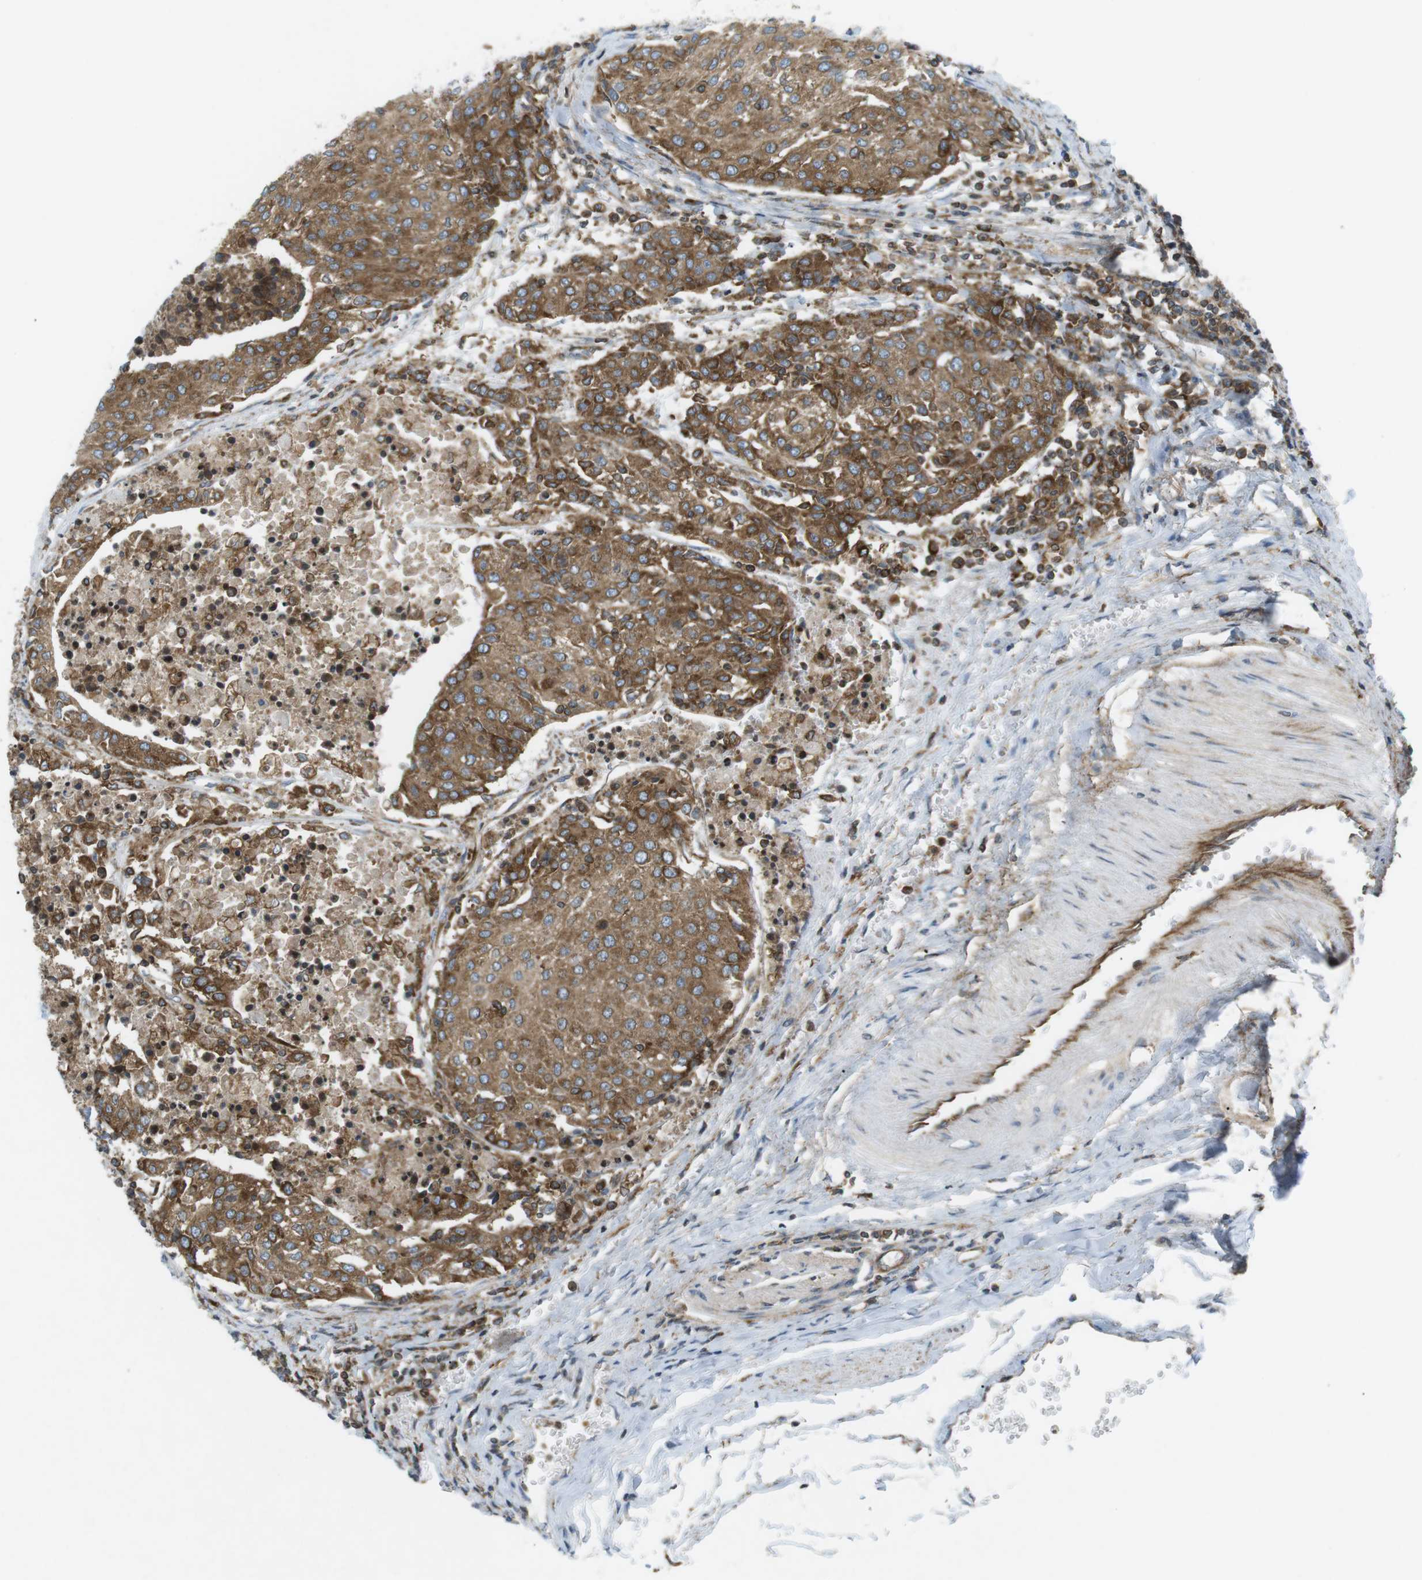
{"staining": {"intensity": "moderate", "quantity": "25%-75%", "location": "cytoplasmic/membranous"}, "tissue": "urothelial cancer", "cell_type": "Tumor cells", "image_type": "cancer", "snomed": [{"axis": "morphology", "description": "Urothelial carcinoma, High grade"}, {"axis": "topography", "description": "Urinary bladder"}], "caption": "Immunohistochemistry (DAB) staining of human urothelial cancer shows moderate cytoplasmic/membranous protein expression in about 25%-75% of tumor cells. (DAB IHC, brown staining for protein, blue staining for nuclei).", "gene": "FLII", "patient": {"sex": "female", "age": 85}}